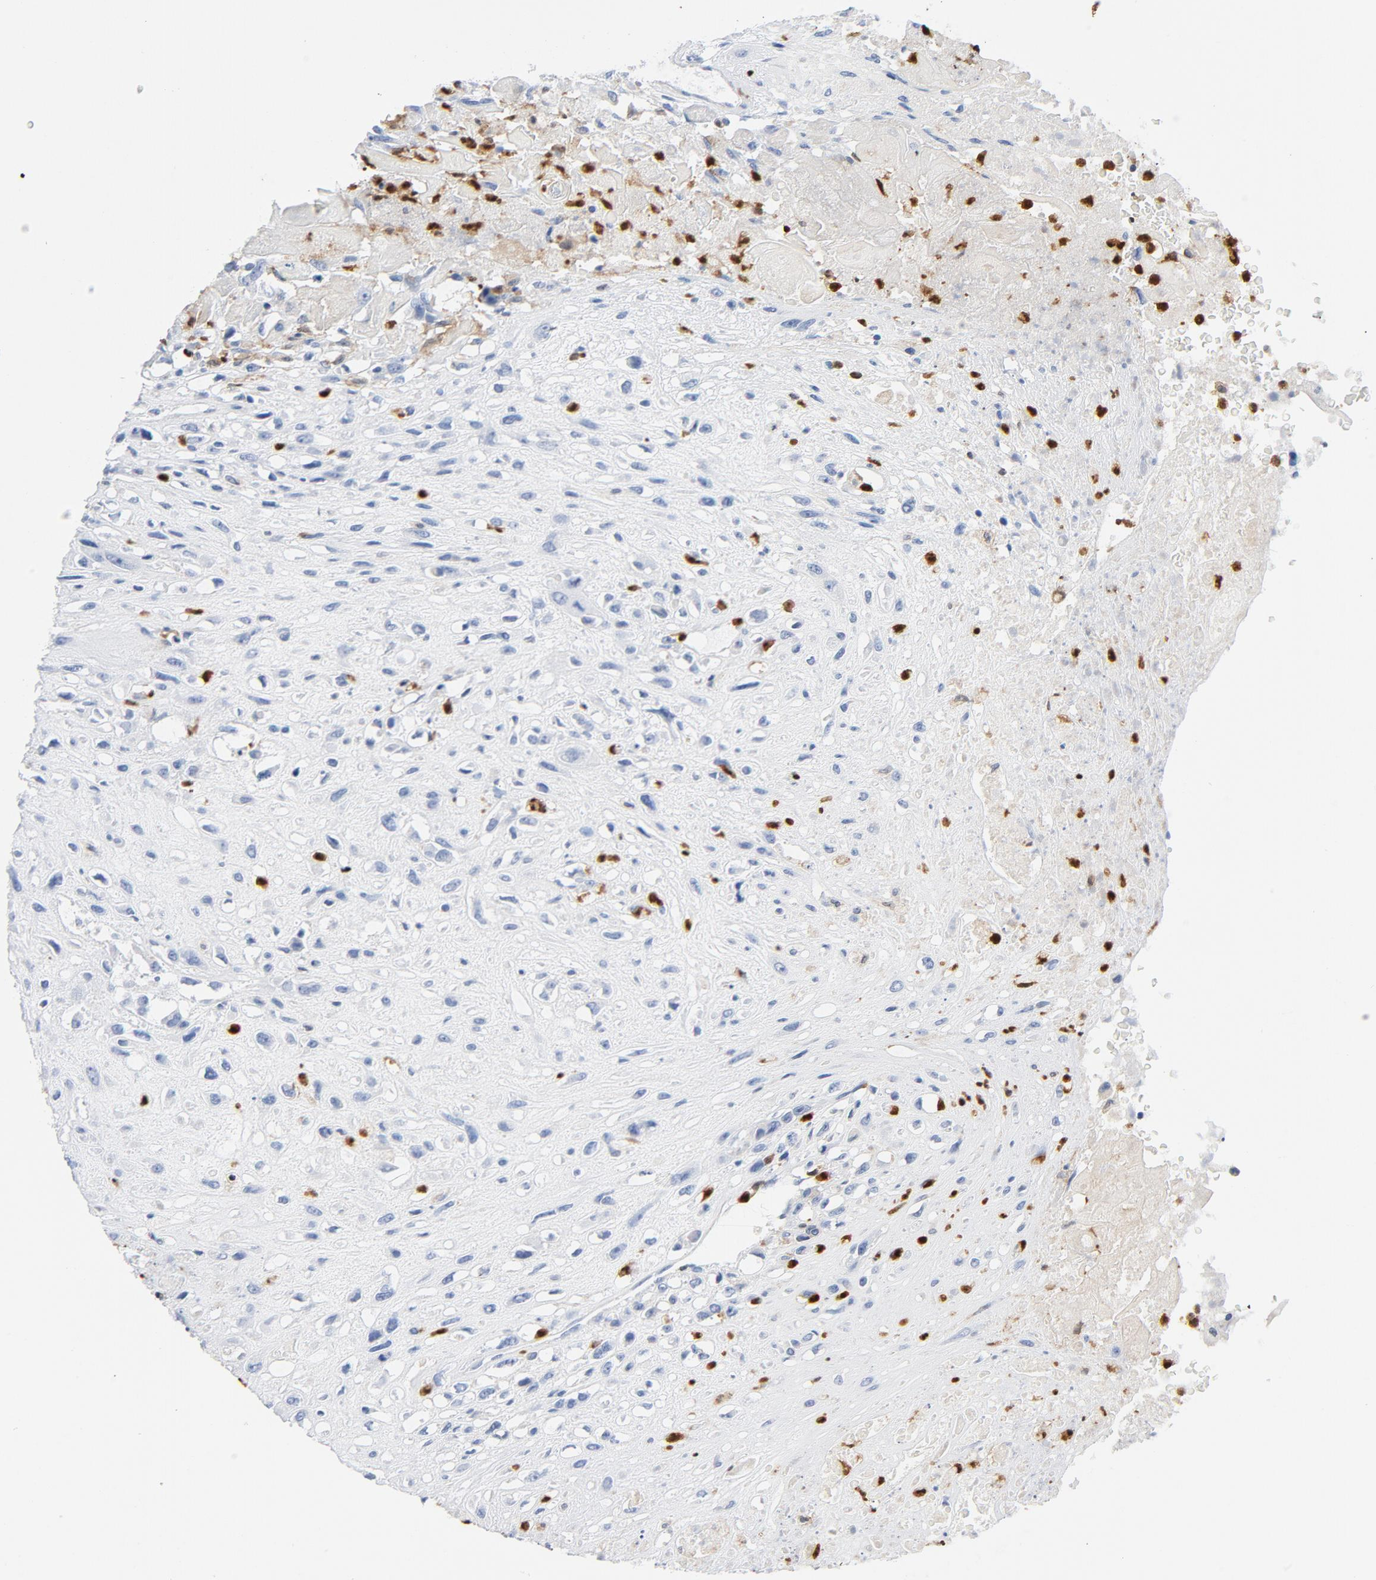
{"staining": {"intensity": "negative", "quantity": "none", "location": "none"}, "tissue": "head and neck cancer", "cell_type": "Tumor cells", "image_type": "cancer", "snomed": [{"axis": "morphology", "description": "Necrosis, NOS"}, {"axis": "morphology", "description": "Neoplasm, malignant, NOS"}, {"axis": "topography", "description": "Salivary gland"}, {"axis": "topography", "description": "Head-Neck"}], "caption": "A high-resolution photomicrograph shows IHC staining of head and neck neoplasm (malignant), which shows no significant expression in tumor cells. (Brightfield microscopy of DAB immunohistochemistry (IHC) at high magnification).", "gene": "NCF1", "patient": {"sex": "male", "age": 43}}